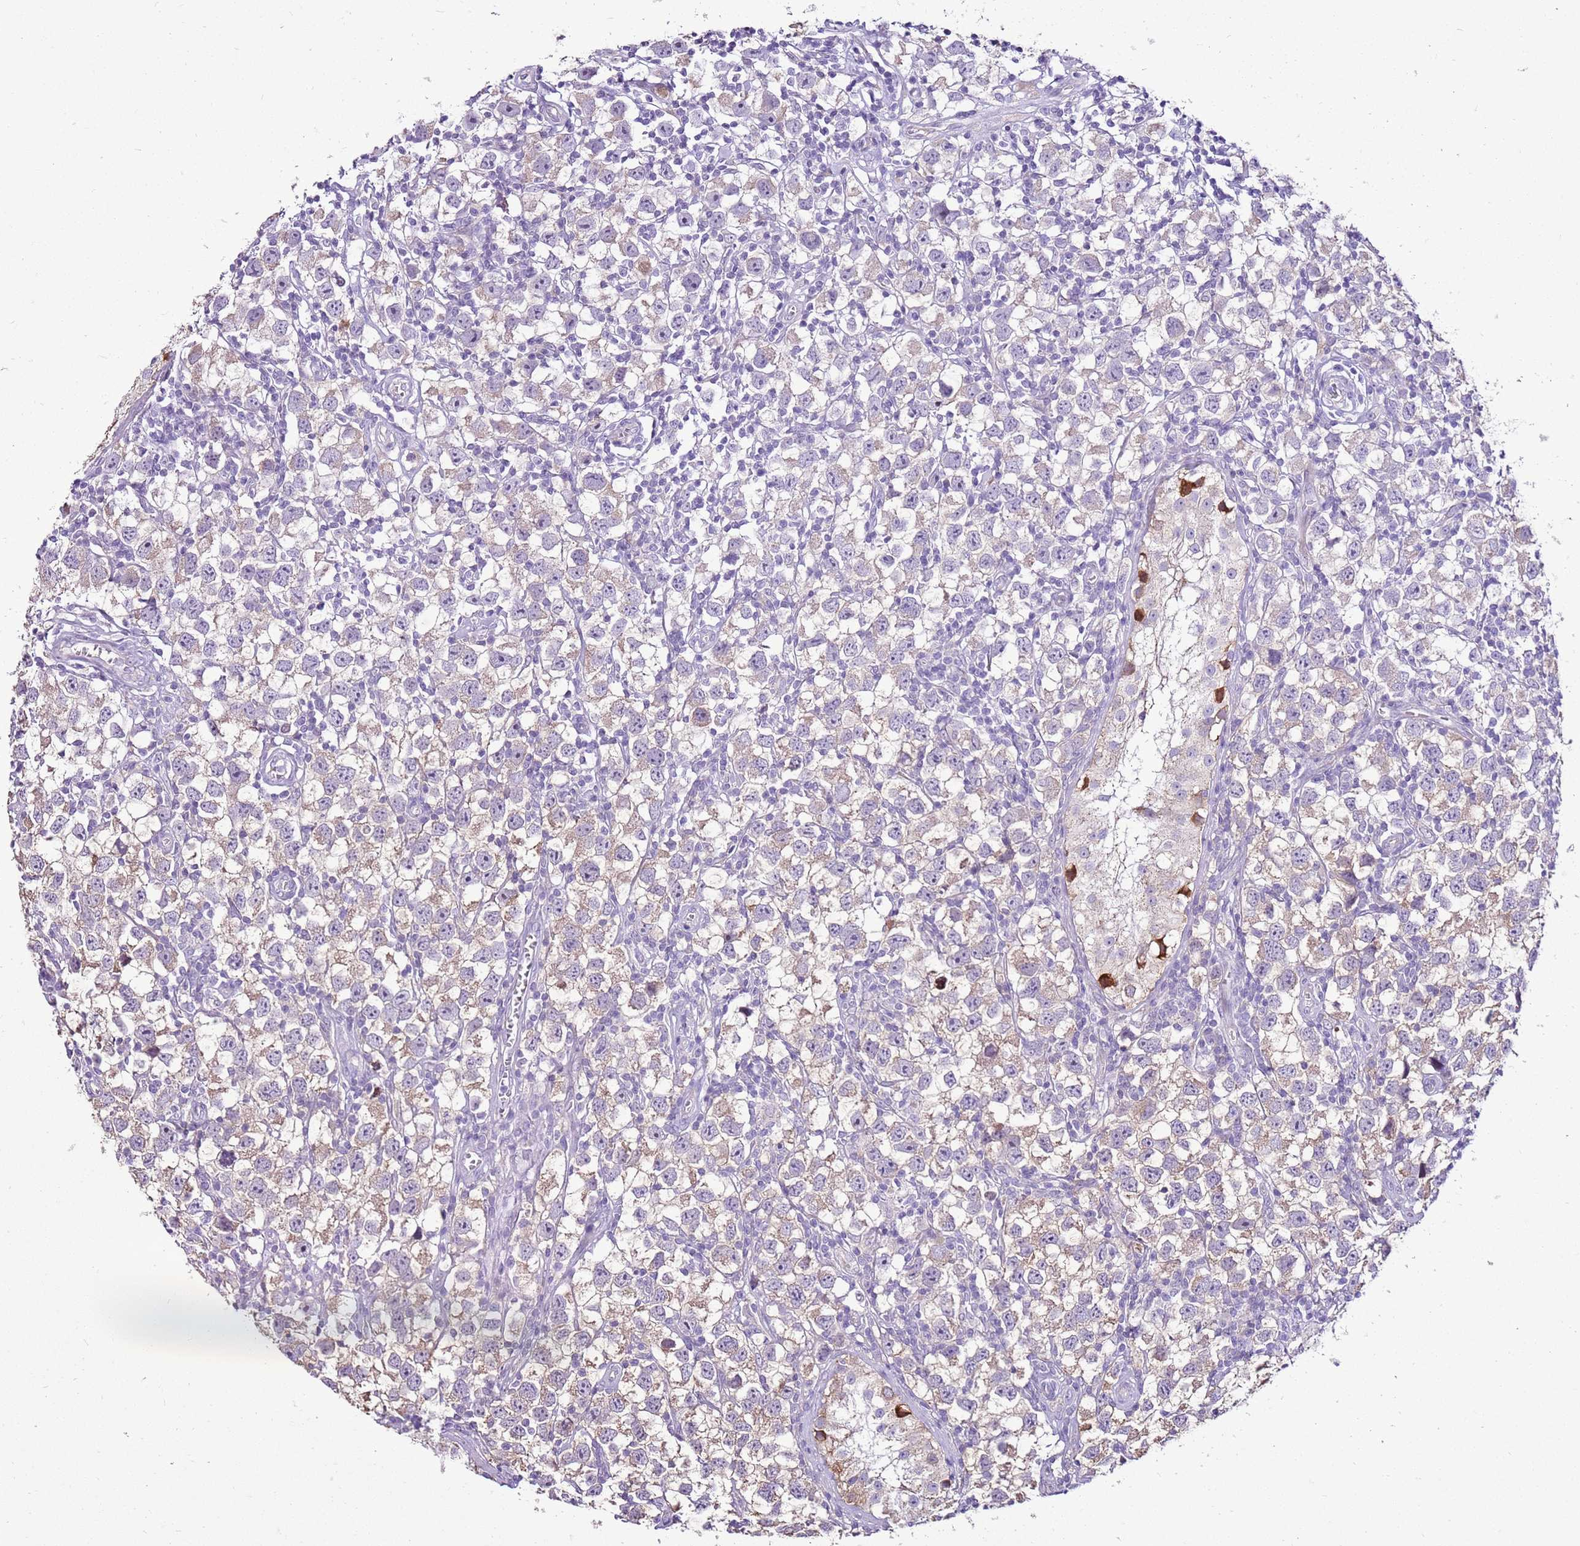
{"staining": {"intensity": "weak", "quantity": ">75%", "location": "cytoplasmic/membranous"}, "tissue": "testis cancer", "cell_type": "Tumor cells", "image_type": "cancer", "snomed": [{"axis": "morphology", "description": "Seminoma, NOS"}, {"axis": "morphology", "description": "Carcinoma, Embryonal, NOS"}, {"axis": "topography", "description": "Testis"}], "caption": "Brown immunohistochemical staining in embryonal carcinoma (testis) shows weak cytoplasmic/membranous expression in about >75% of tumor cells. (brown staining indicates protein expression, while blue staining denotes nuclei).", "gene": "SLC38A5", "patient": {"sex": "male", "age": 29}}